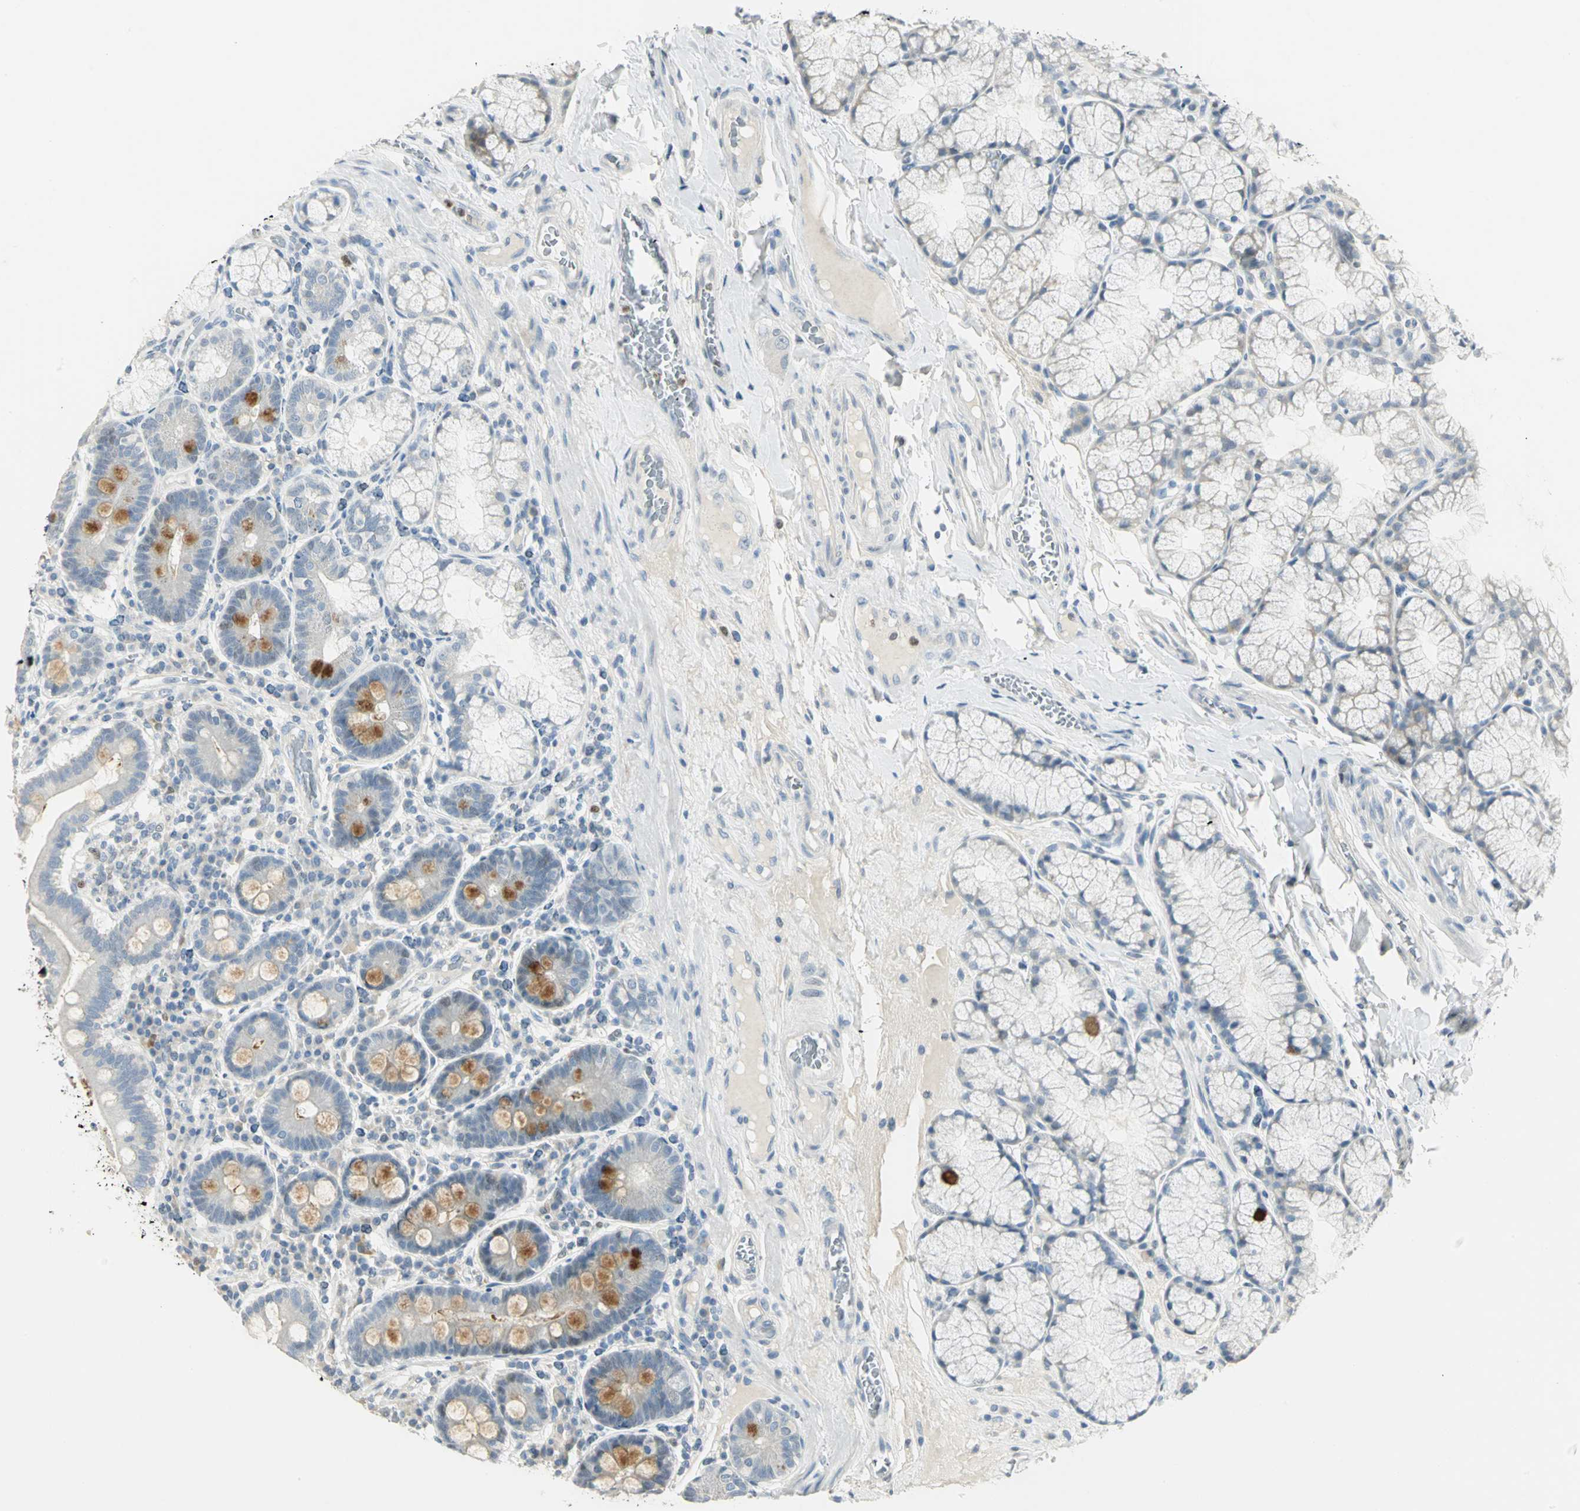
{"staining": {"intensity": "strong", "quantity": "<25%", "location": "cytoplasmic/membranous"}, "tissue": "duodenum", "cell_type": "Glandular cells", "image_type": "normal", "snomed": [{"axis": "morphology", "description": "Normal tissue, NOS"}, {"axis": "topography", "description": "Duodenum"}], "caption": "This histopathology image shows IHC staining of unremarkable human duodenum, with medium strong cytoplasmic/membranous expression in about <25% of glandular cells.", "gene": "BCL6", "patient": {"sex": "male", "age": 50}}